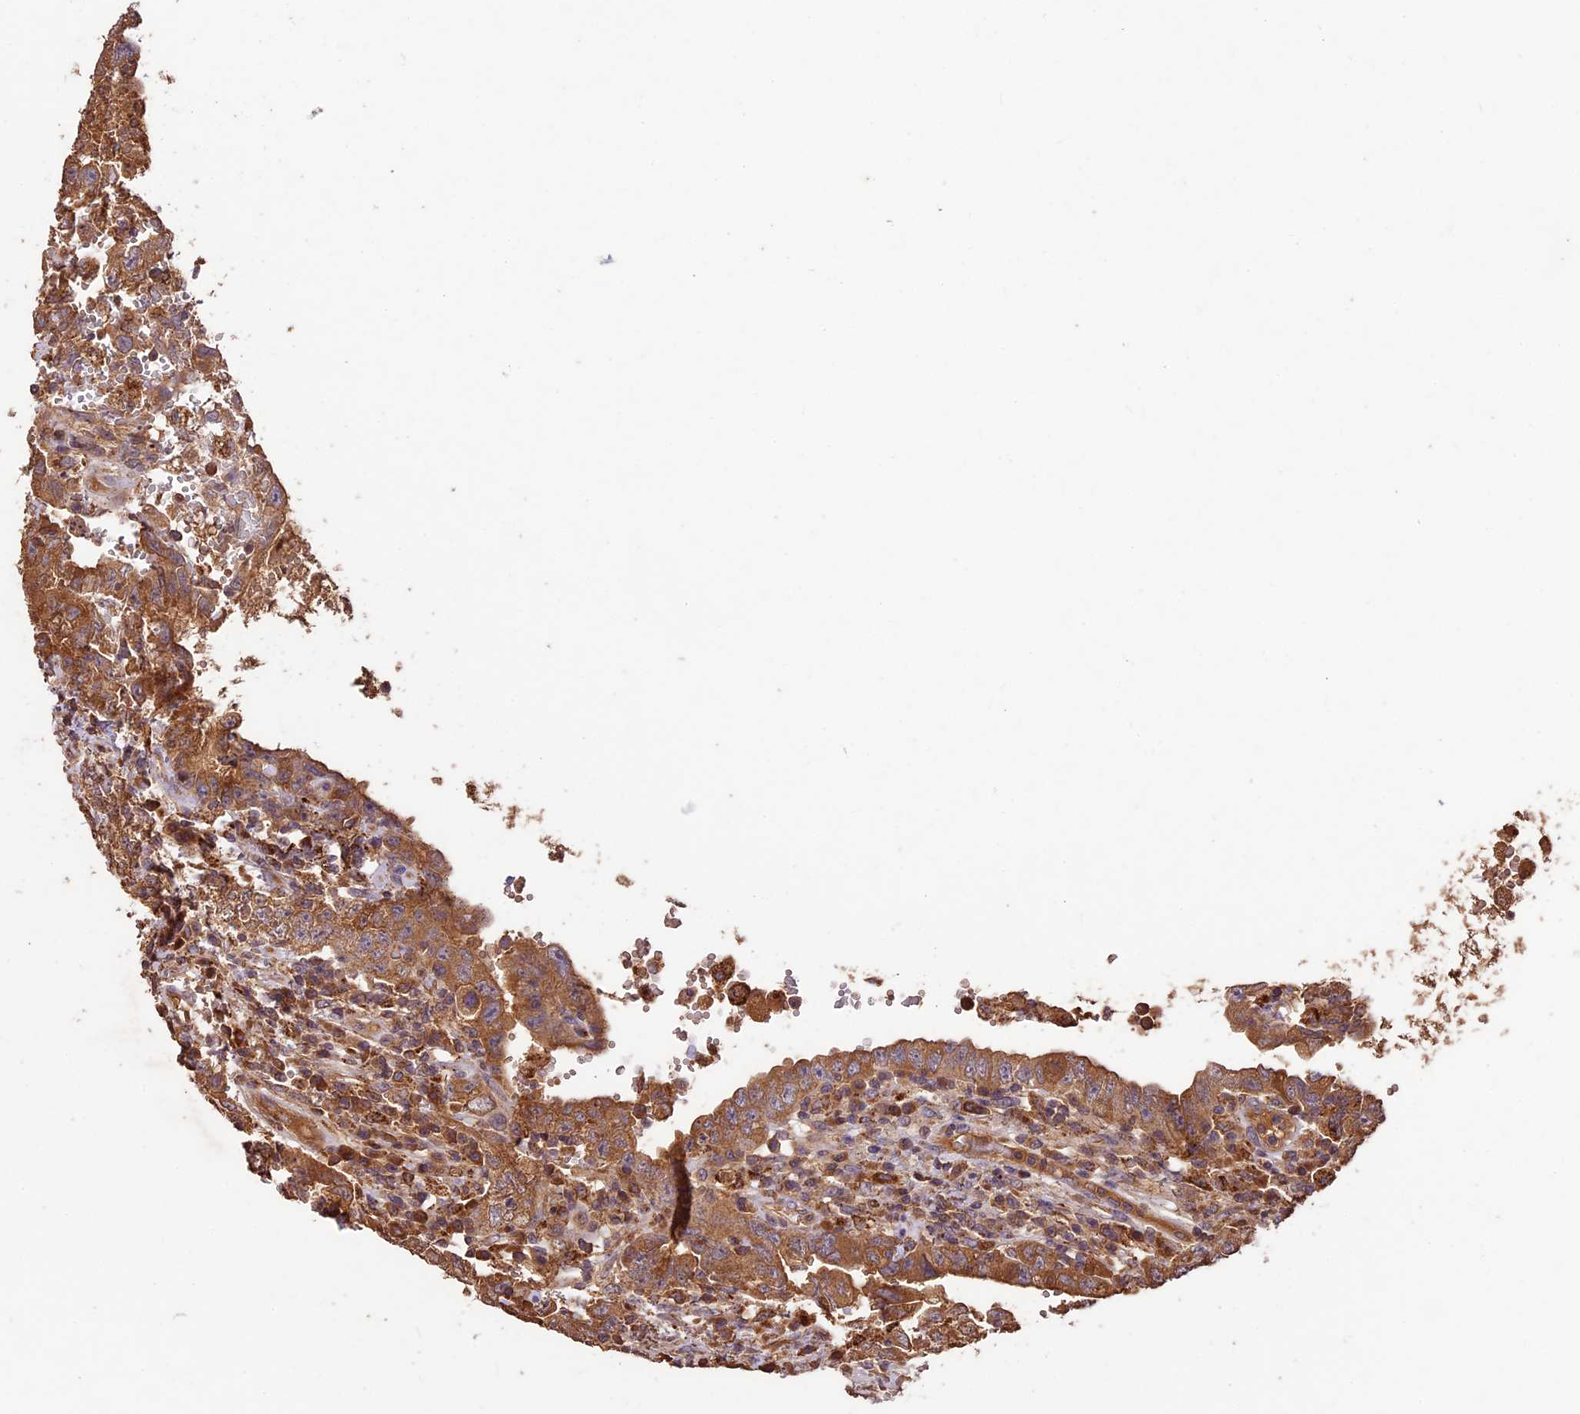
{"staining": {"intensity": "moderate", "quantity": ">75%", "location": "cytoplasmic/membranous"}, "tissue": "testis cancer", "cell_type": "Tumor cells", "image_type": "cancer", "snomed": [{"axis": "morphology", "description": "Carcinoma, Embryonal, NOS"}, {"axis": "topography", "description": "Testis"}], "caption": "Moderate cytoplasmic/membranous protein positivity is seen in about >75% of tumor cells in testis embryonal carcinoma.", "gene": "CRLF1", "patient": {"sex": "male", "age": 26}}